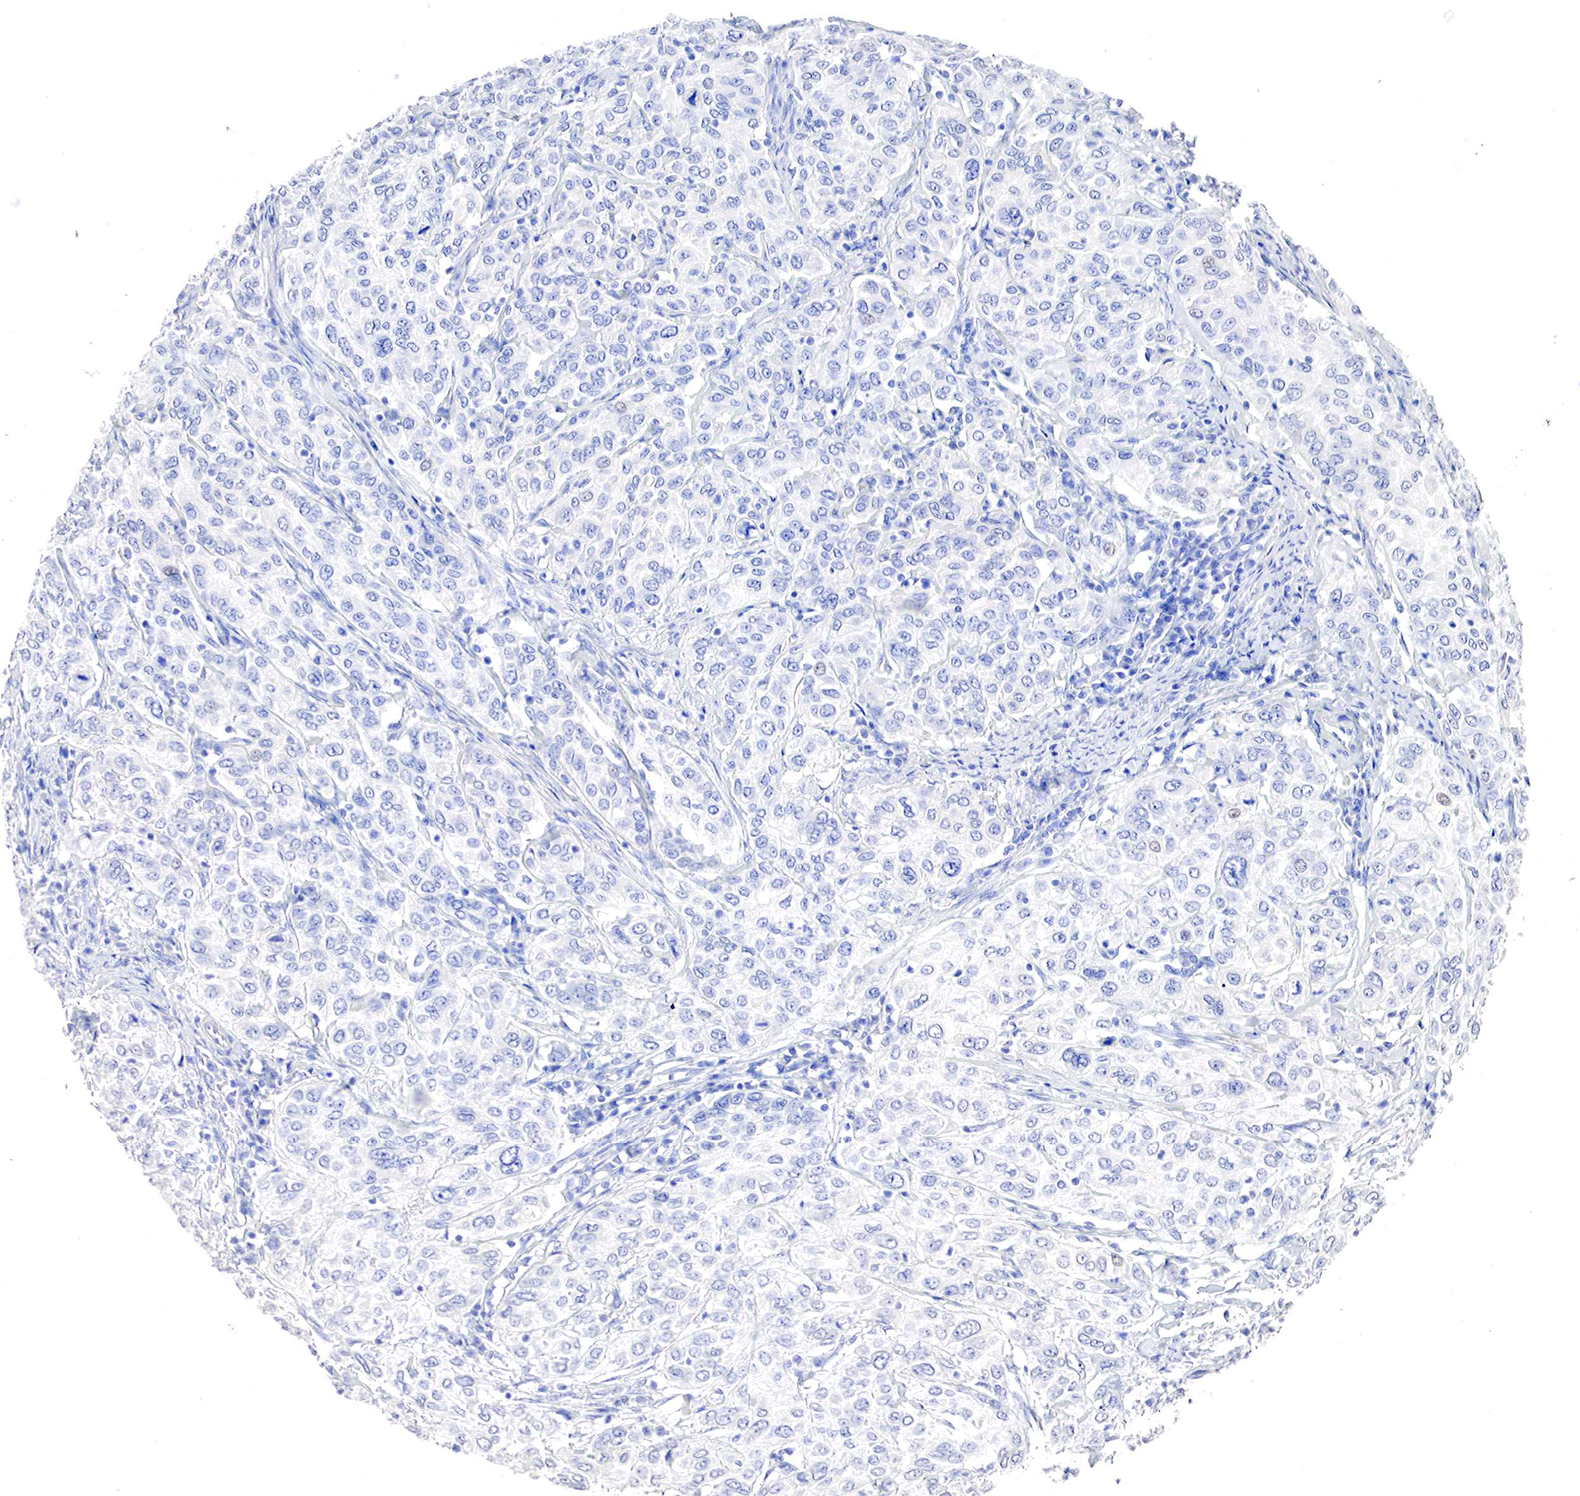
{"staining": {"intensity": "negative", "quantity": "none", "location": "none"}, "tissue": "cervical cancer", "cell_type": "Tumor cells", "image_type": "cancer", "snomed": [{"axis": "morphology", "description": "Squamous cell carcinoma, NOS"}, {"axis": "topography", "description": "Cervix"}], "caption": "Protein analysis of squamous cell carcinoma (cervical) exhibits no significant positivity in tumor cells. The staining is performed using DAB brown chromogen with nuclei counter-stained in using hematoxylin.", "gene": "OTC", "patient": {"sex": "female", "age": 38}}